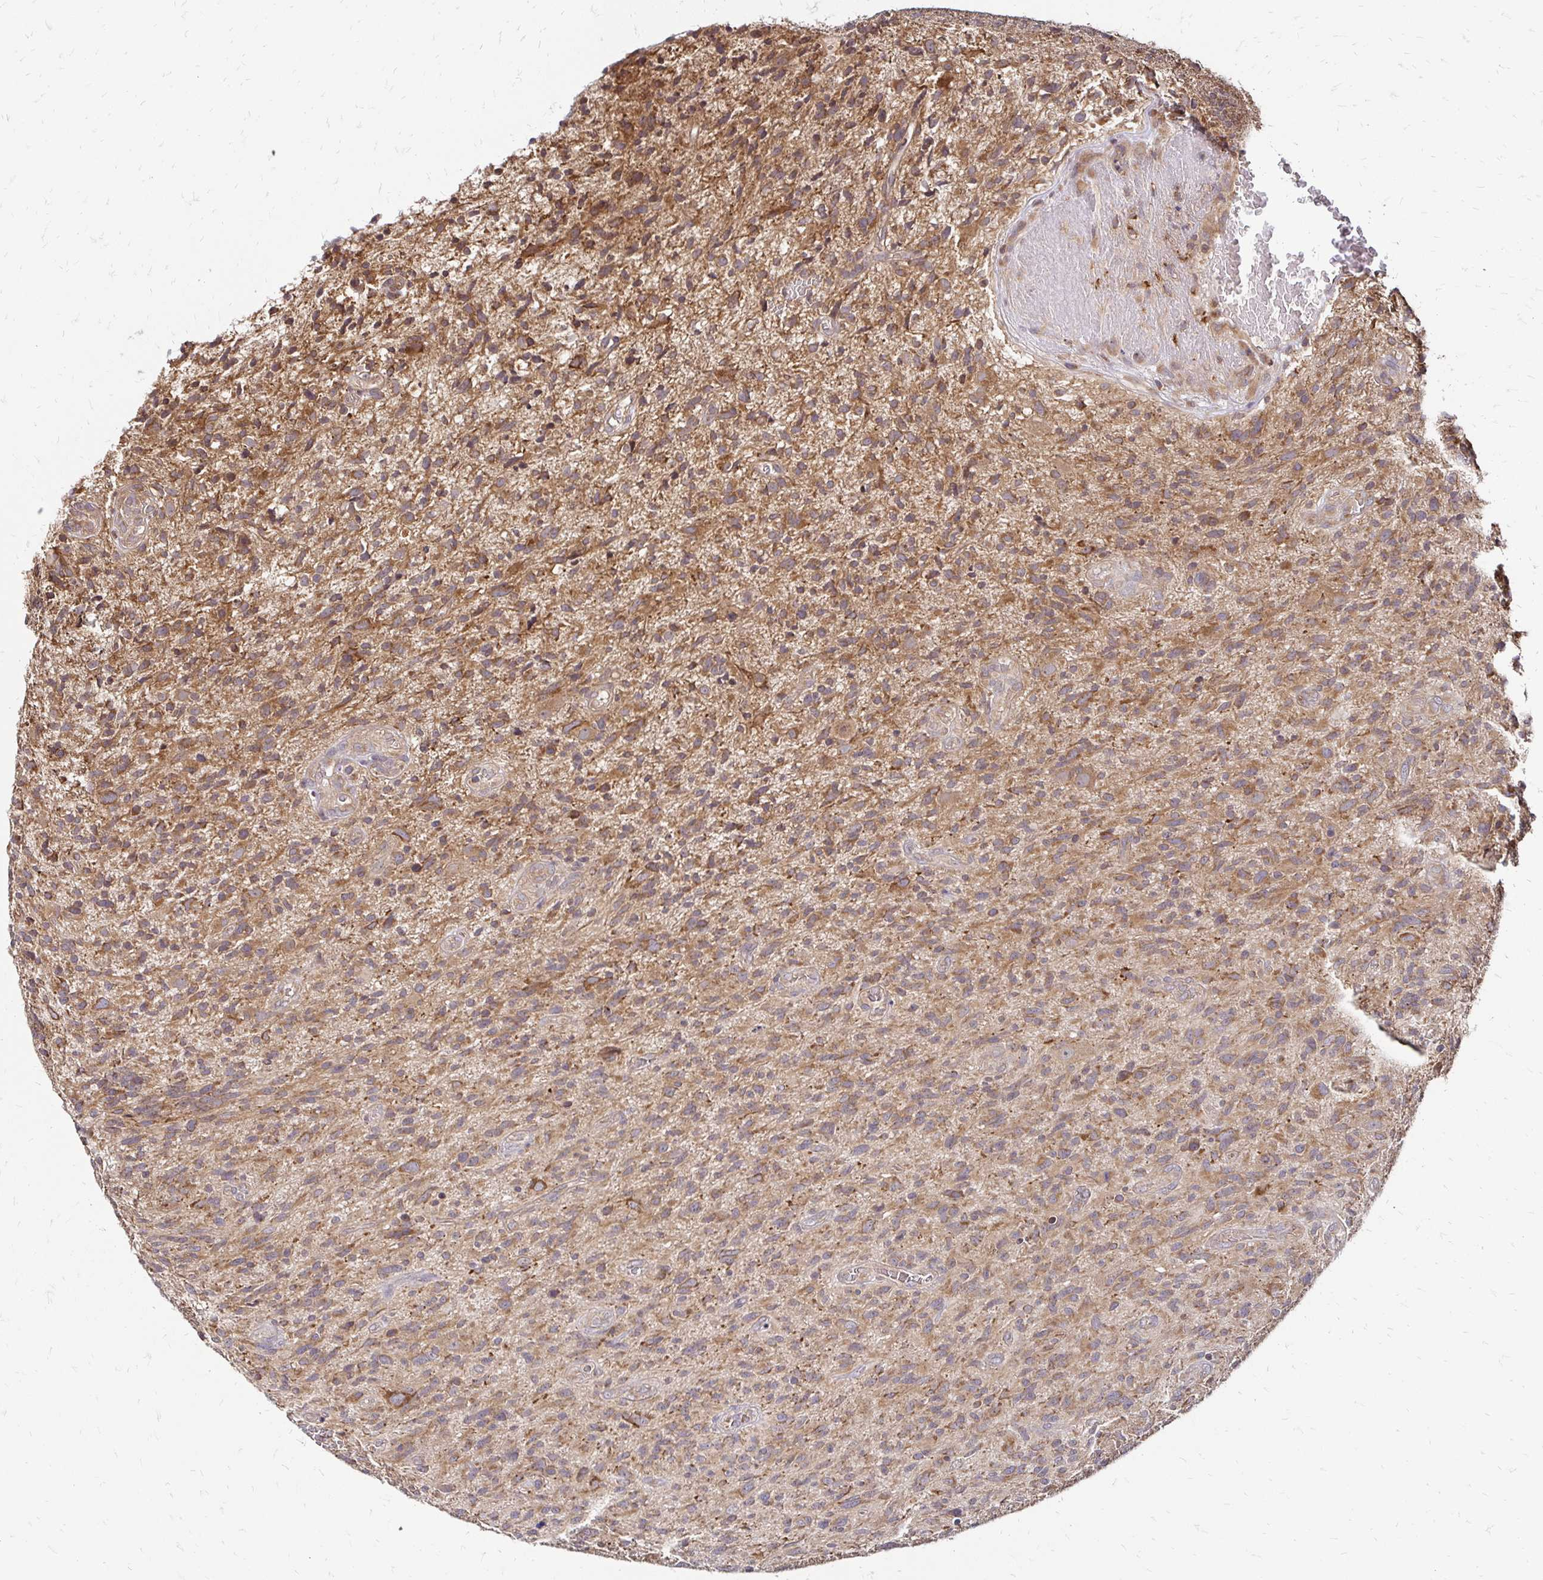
{"staining": {"intensity": "moderate", "quantity": ">75%", "location": "cytoplasmic/membranous"}, "tissue": "glioma", "cell_type": "Tumor cells", "image_type": "cancer", "snomed": [{"axis": "morphology", "description": "Glioma, malignant, High grade"}, {"axis": "topography", "description": "Brain"}], "caption": "Malignant glioma (high-grade) stained for a protein (brown) shows moderate cytoplasmic/membranous positive expression in about >75% of tumor cells.", "gene": "ZW10", "patient": {"sex": "male", "age": 75}}